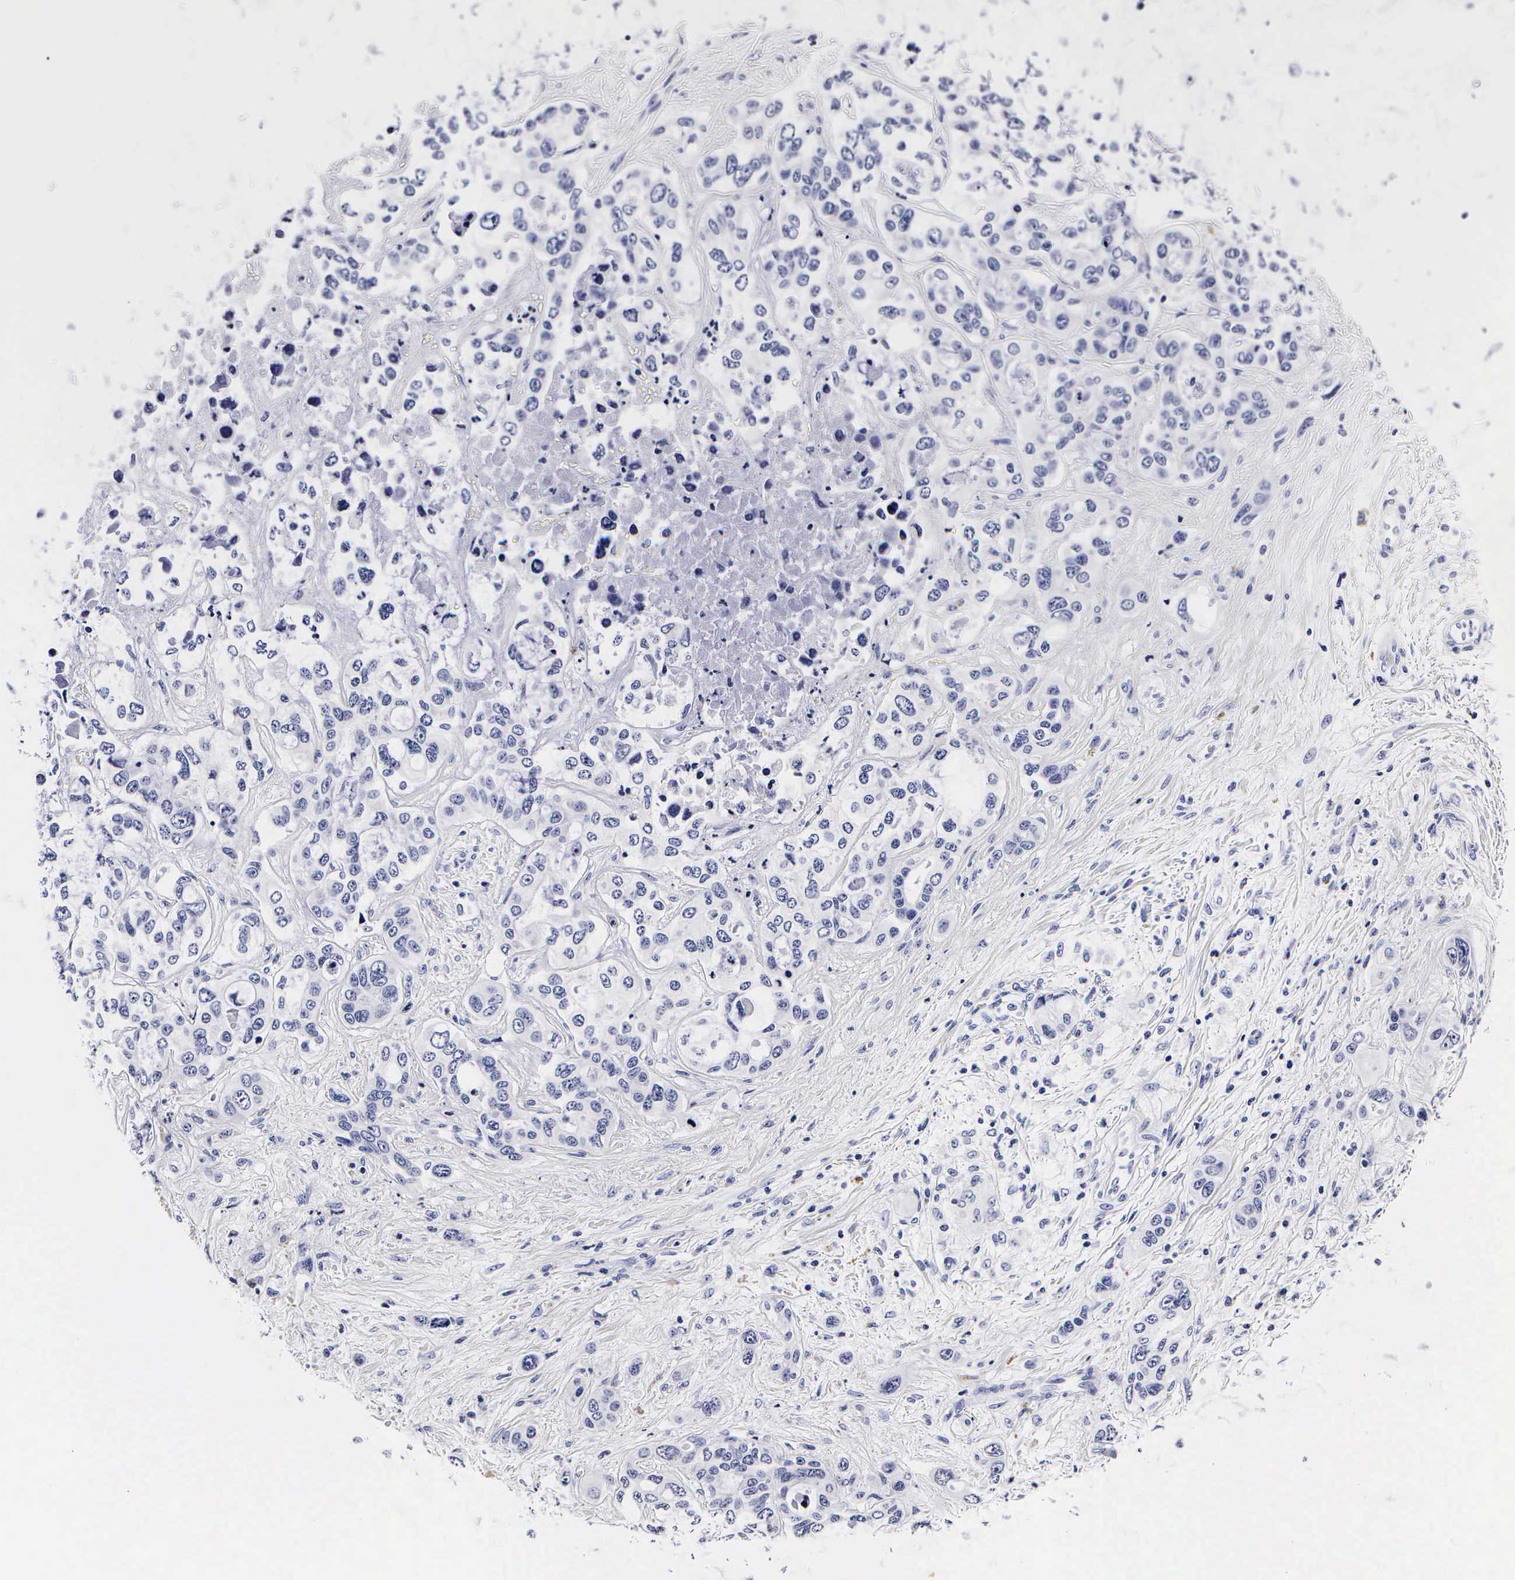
{"staining": {"intensity": "negative", "quantity": "none", "location": "none"}, "tissue": "liver cancer", "cell_type": "Tumor cells", "image_type": "cancer", "snomed": [{"axis": "morphology", "description": "Cholangiocarcinoma"}, {"axis": "topography", "description": "Liver"}], "caption": "Immunohistochemistry (IHC) of human cholangiocarcinoma (liver) demonstrates no expression in tumor cells.", "gene": "RNASE6", "patient": {"sex": "female", "age": 79}}